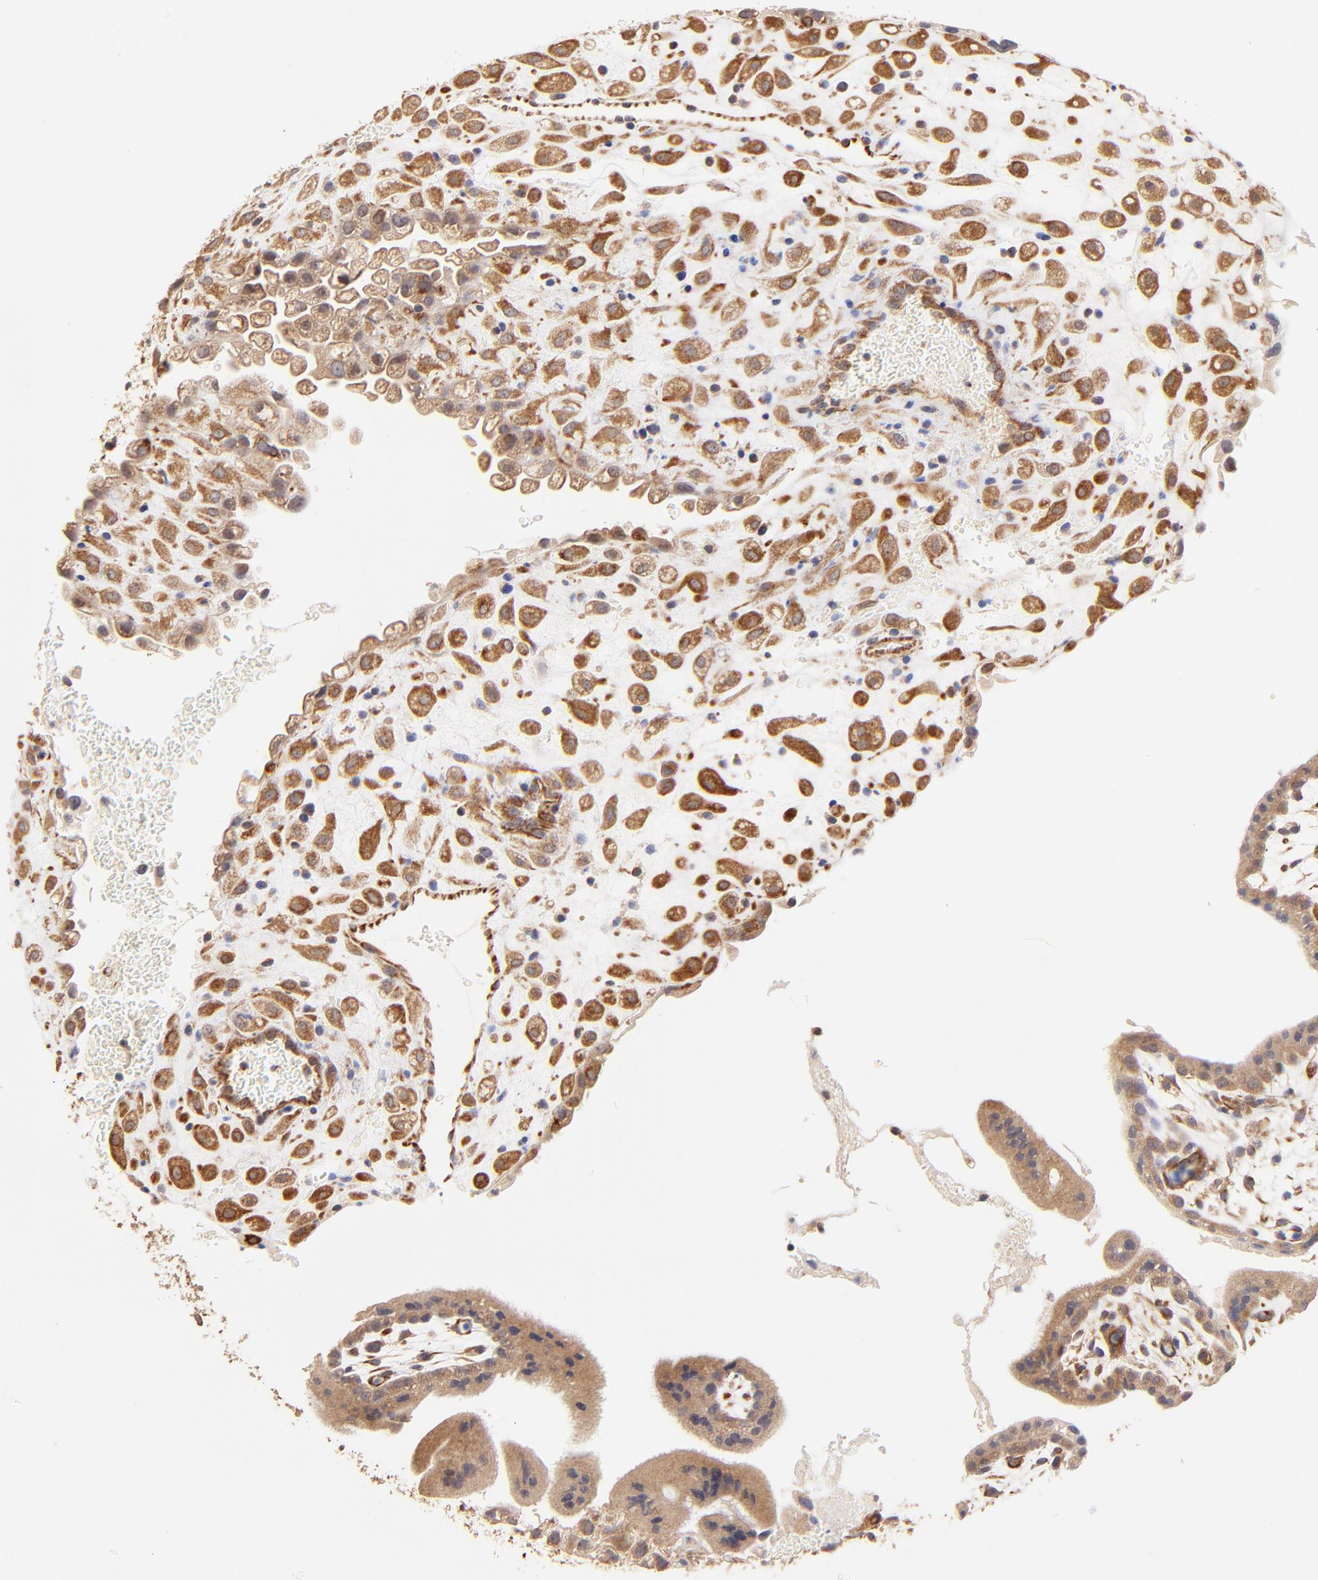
{"staining": {"intensity": "moderate", "quantity": ">75%", "location": "cytoplasmic/membranous"}, "tissue": "placenta", "cell_type": "Decidual cells", "image_type": "normal", "snomed": [{"axis": "morphology", "description": "Normal tissue, NOS"}, {"axis": "topography", "description": "Placenta"}], "caption": "Protein expression analysis of normal placenta displays moderate cytoplasmic/membranous expression in about >75% of decidual cells. Nuclei are stained in blue.", "gene": "TNFAIP3", "patient": {"sex": "female", "age": 35}}